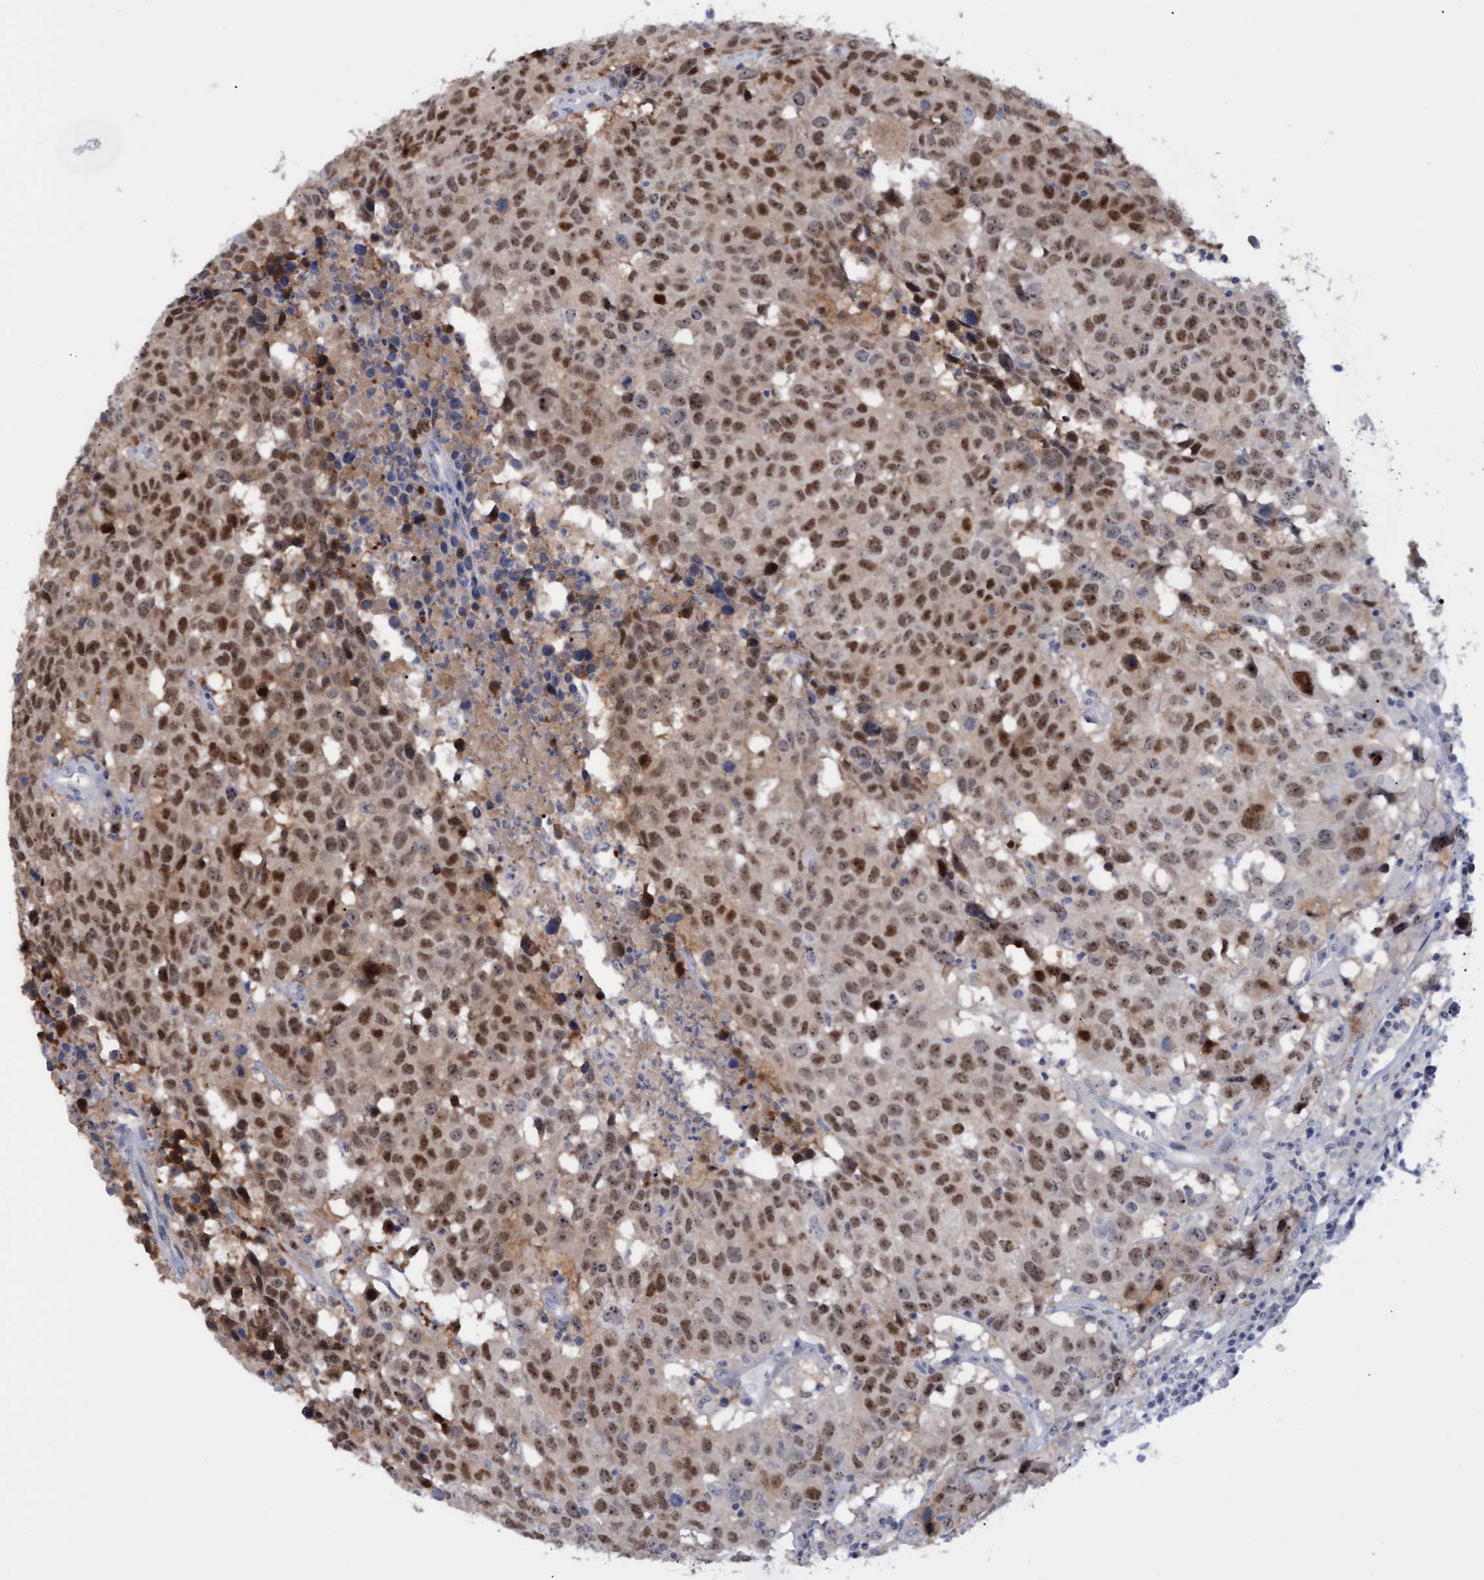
{"staining": {"intensity": "moderate", "quantity": ">75%", "location": "nuclear"}, "tissue": "head and neck cancer", "cell_type": "Tumor cells", "image_type": "cancer", "snomed": [{"axis": "morphology", "description": "Squamous cell carcinoma, NOS"}, {"axis": "topography", "description": "Head-Neck"}], "caption": "Brown immunohistochemical staining in human head and neck squamous cell carcinoma displays moderate nuclear positivity in approximately >75% of tumor cells.", "gene": "PINX1", "patient": {"sex": "male", "age": 66}}